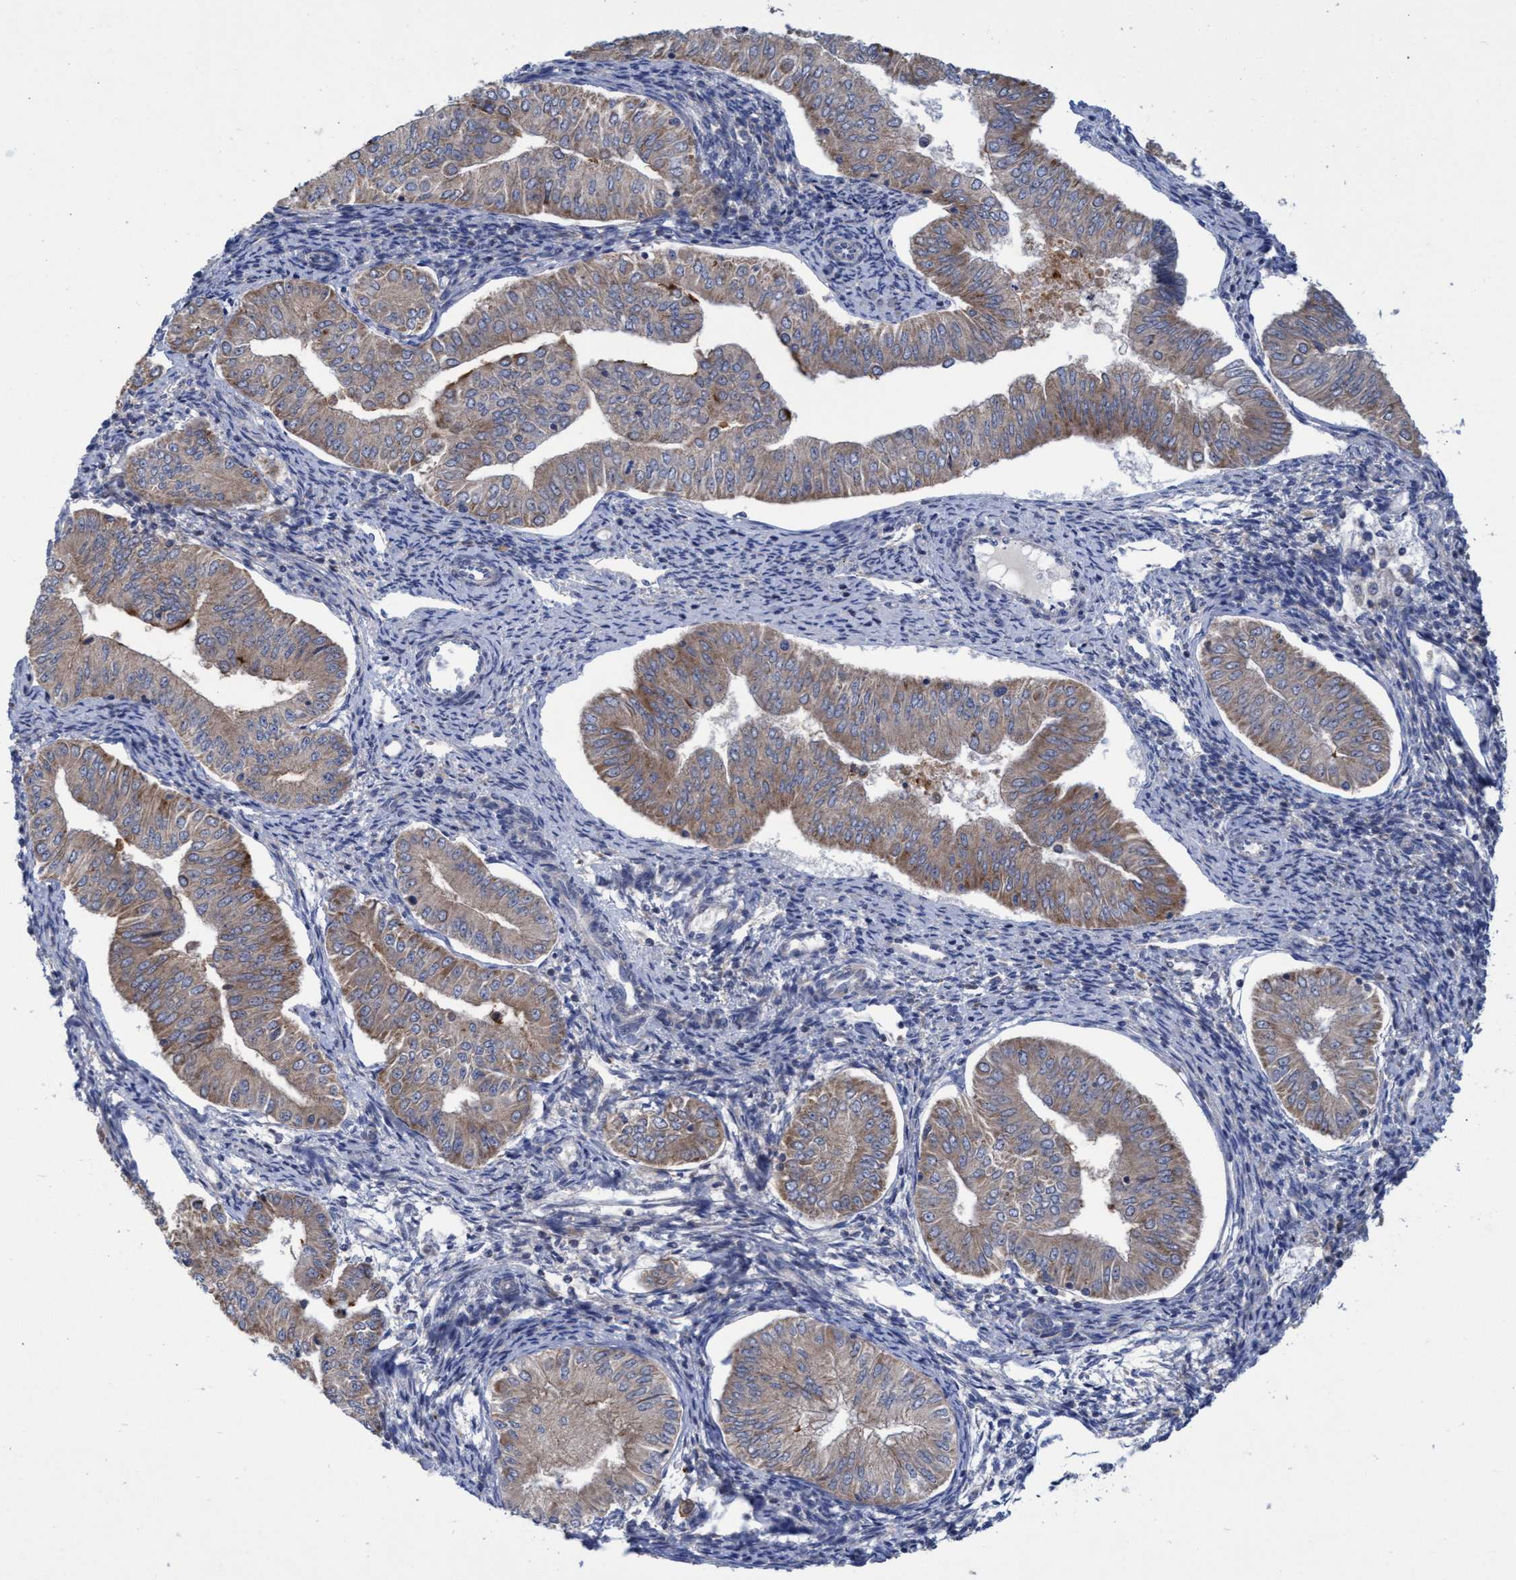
{"staining": {"intensity": "moderate", "quantity": ">75%", "location": "cytoplasmic/membranous"}, "tissue": "endometrial cancer", "cell_type": "Tumor cells", "image_type": "cancer", "snomed": [{"axis": "morphology", "description": "Normal tissue, NOS"}, {"axis": "morphology", "description": "Adenocarcinoma, NOS"}, {"axis": "topography", "description": "Endometrium"}], "caption": "Endometrial adenocarcinoma stained with immunohistochemistry demonstrates moderate cytoplasmic/membranous staining in approximately >75% of tumor cells. Nuclei are stained in blue.", "gene": "NAT16", "patient": {"sex": "female", "age": 53}}